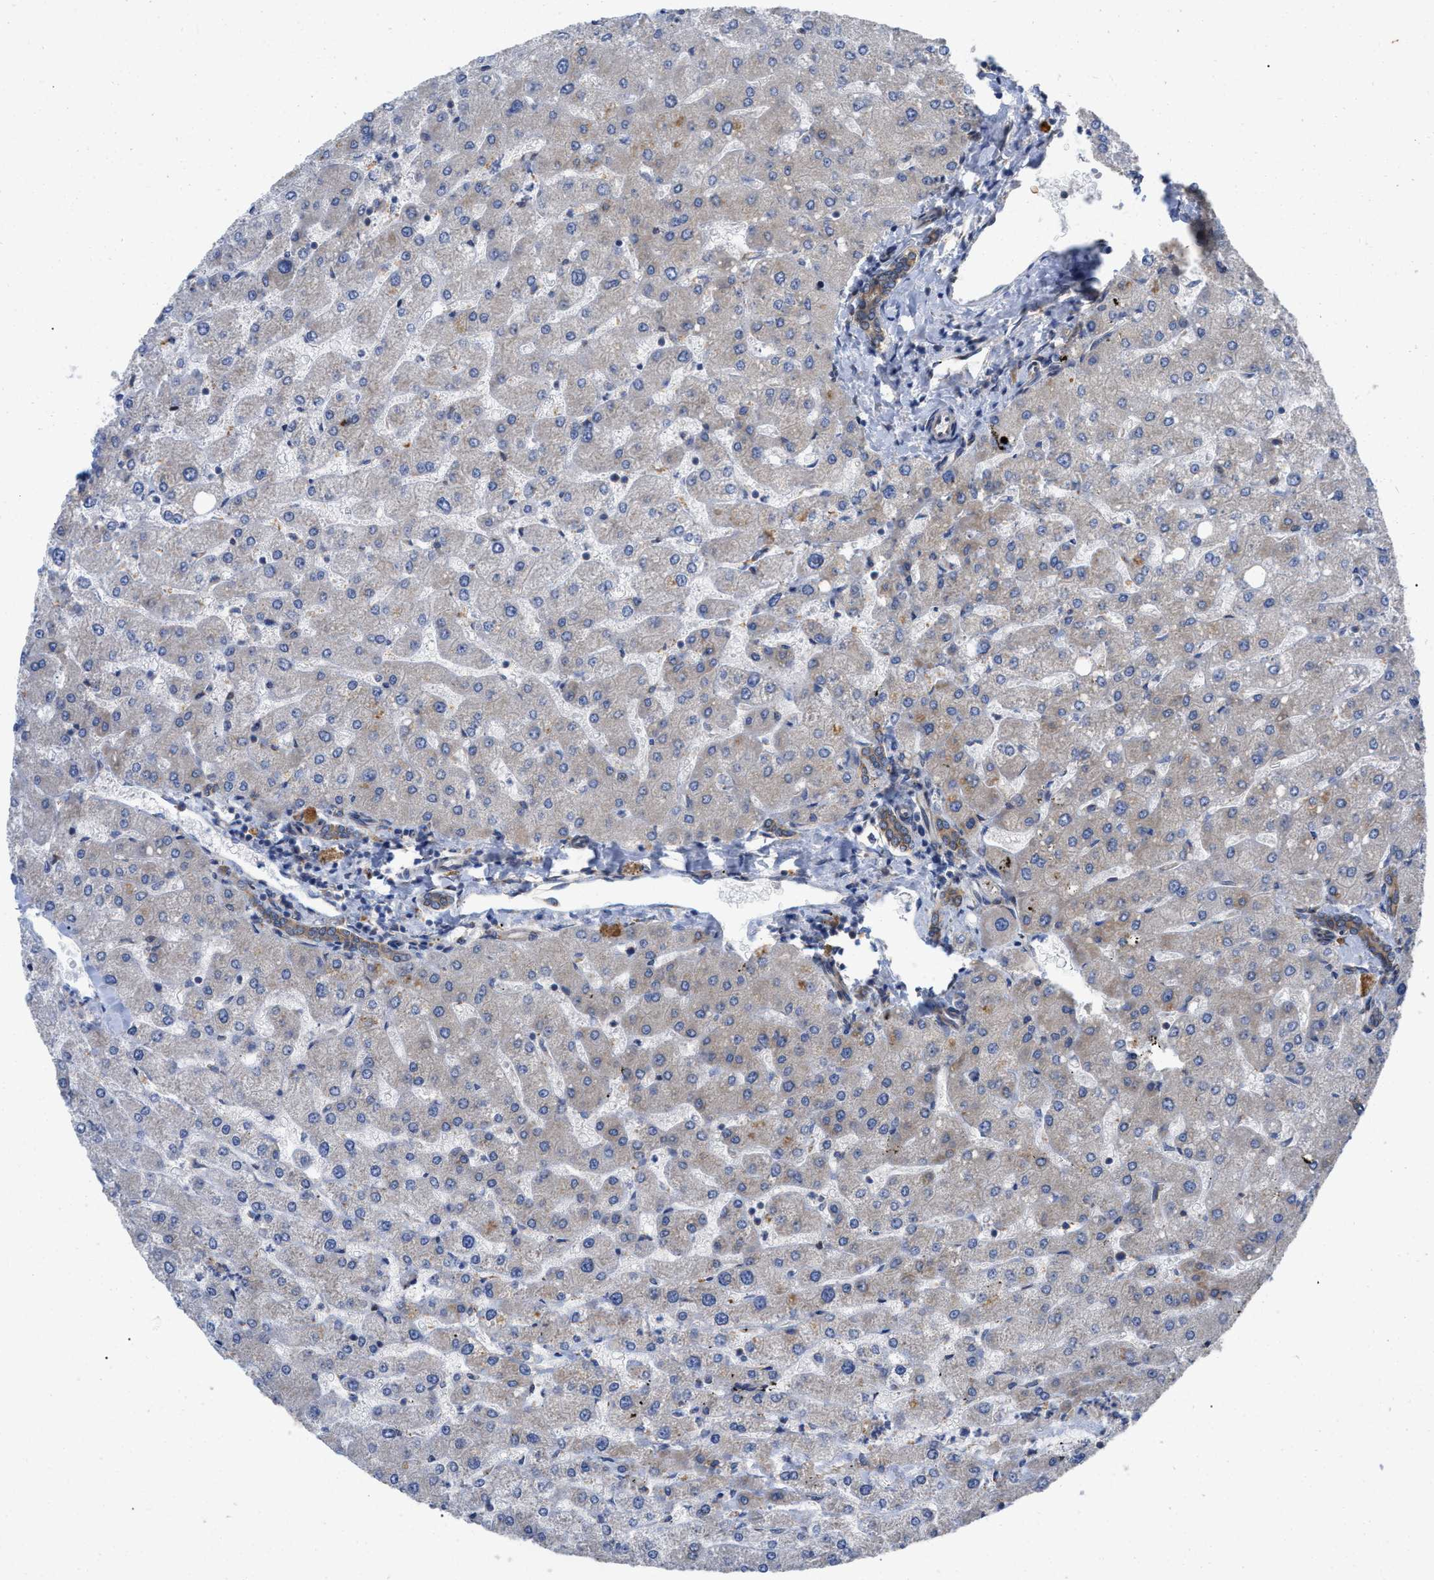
{"staining": {"intensity": "moderate", "quantity": ">75%", "location": "cytoplasmic/membranous"}, "tissue": "liver", "cell_type": "Cholangiocytes", "image_type": "normal", "snomed": [{"axis": "morphology", "description": "Normal tissue, NOS"}, {"axis": "topography", "description": "Liver"}], "caption": "Brown immunohistochemical staining in benign human liver exhibits moderate cytoplasmic/membranous positivity in about >75% of cholangiocytes. Using DAB (3,3'-diaminobenzidine) (brown) and hematoxylin (blue) stains, captured at high magnification using brightfield microscopy.", "gene": "FAM120A", "patient": {"sex": "male", "age": 55}}